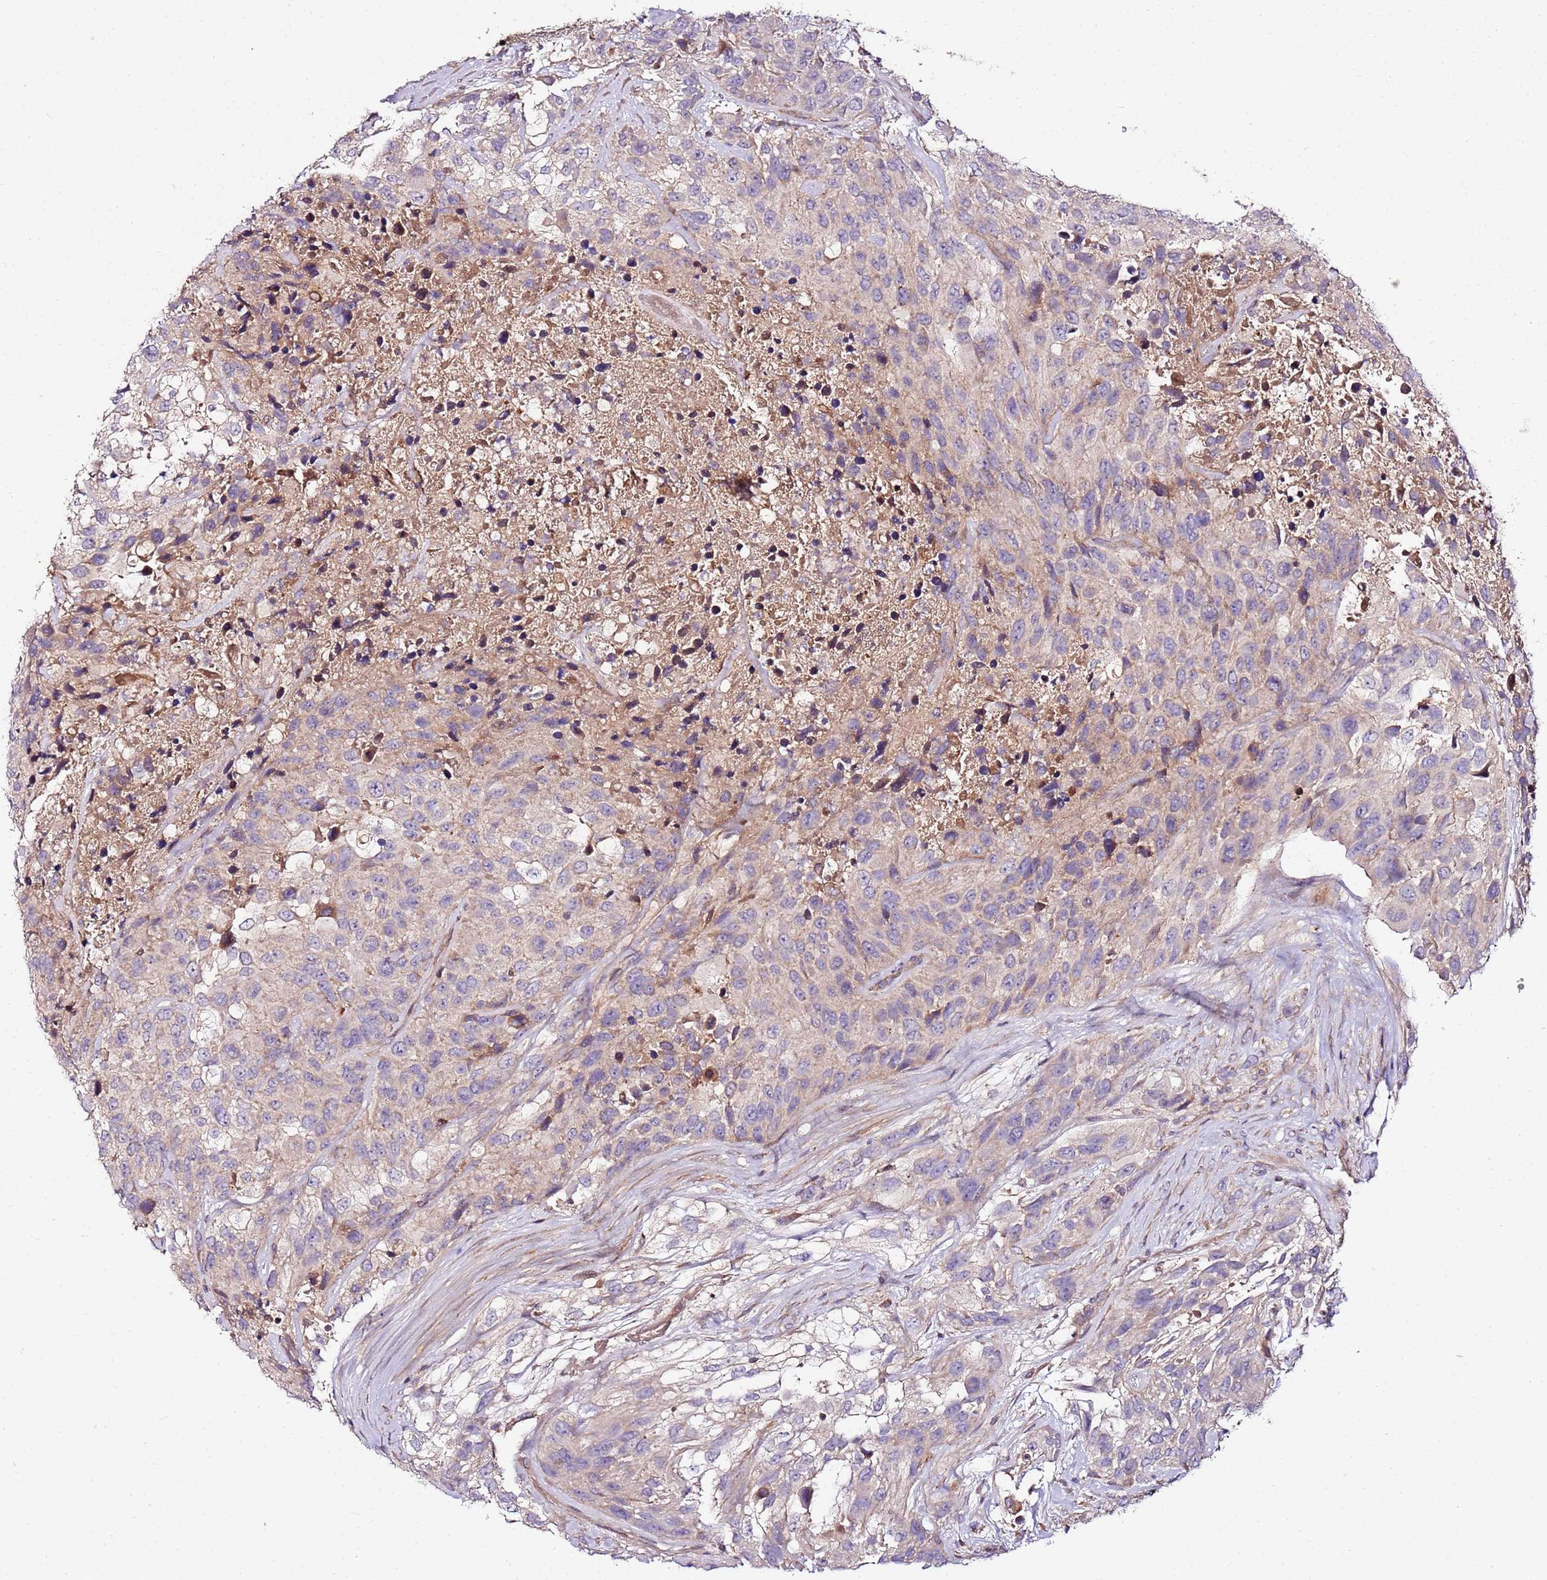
{"staining": {"intensity": "weak", "quantity": "<25%", "location": "cytoplasmic/membranous"}, "tissue": "urothelial cancer", "cell_type": "Tumor cells", "image_type": "cancer", "snomed": [{"axis": "morphology", "description": "Urothelial carcinoma, High grade"}, {"axis": "topography", "description": "Urinary bladder"}], "caption": "IHC of human high-grade urothelial carcinoma shows no expression in tumor cells.", "gene": "KRTAP21-3", "patient": {"sex": "female", "age": 70}}